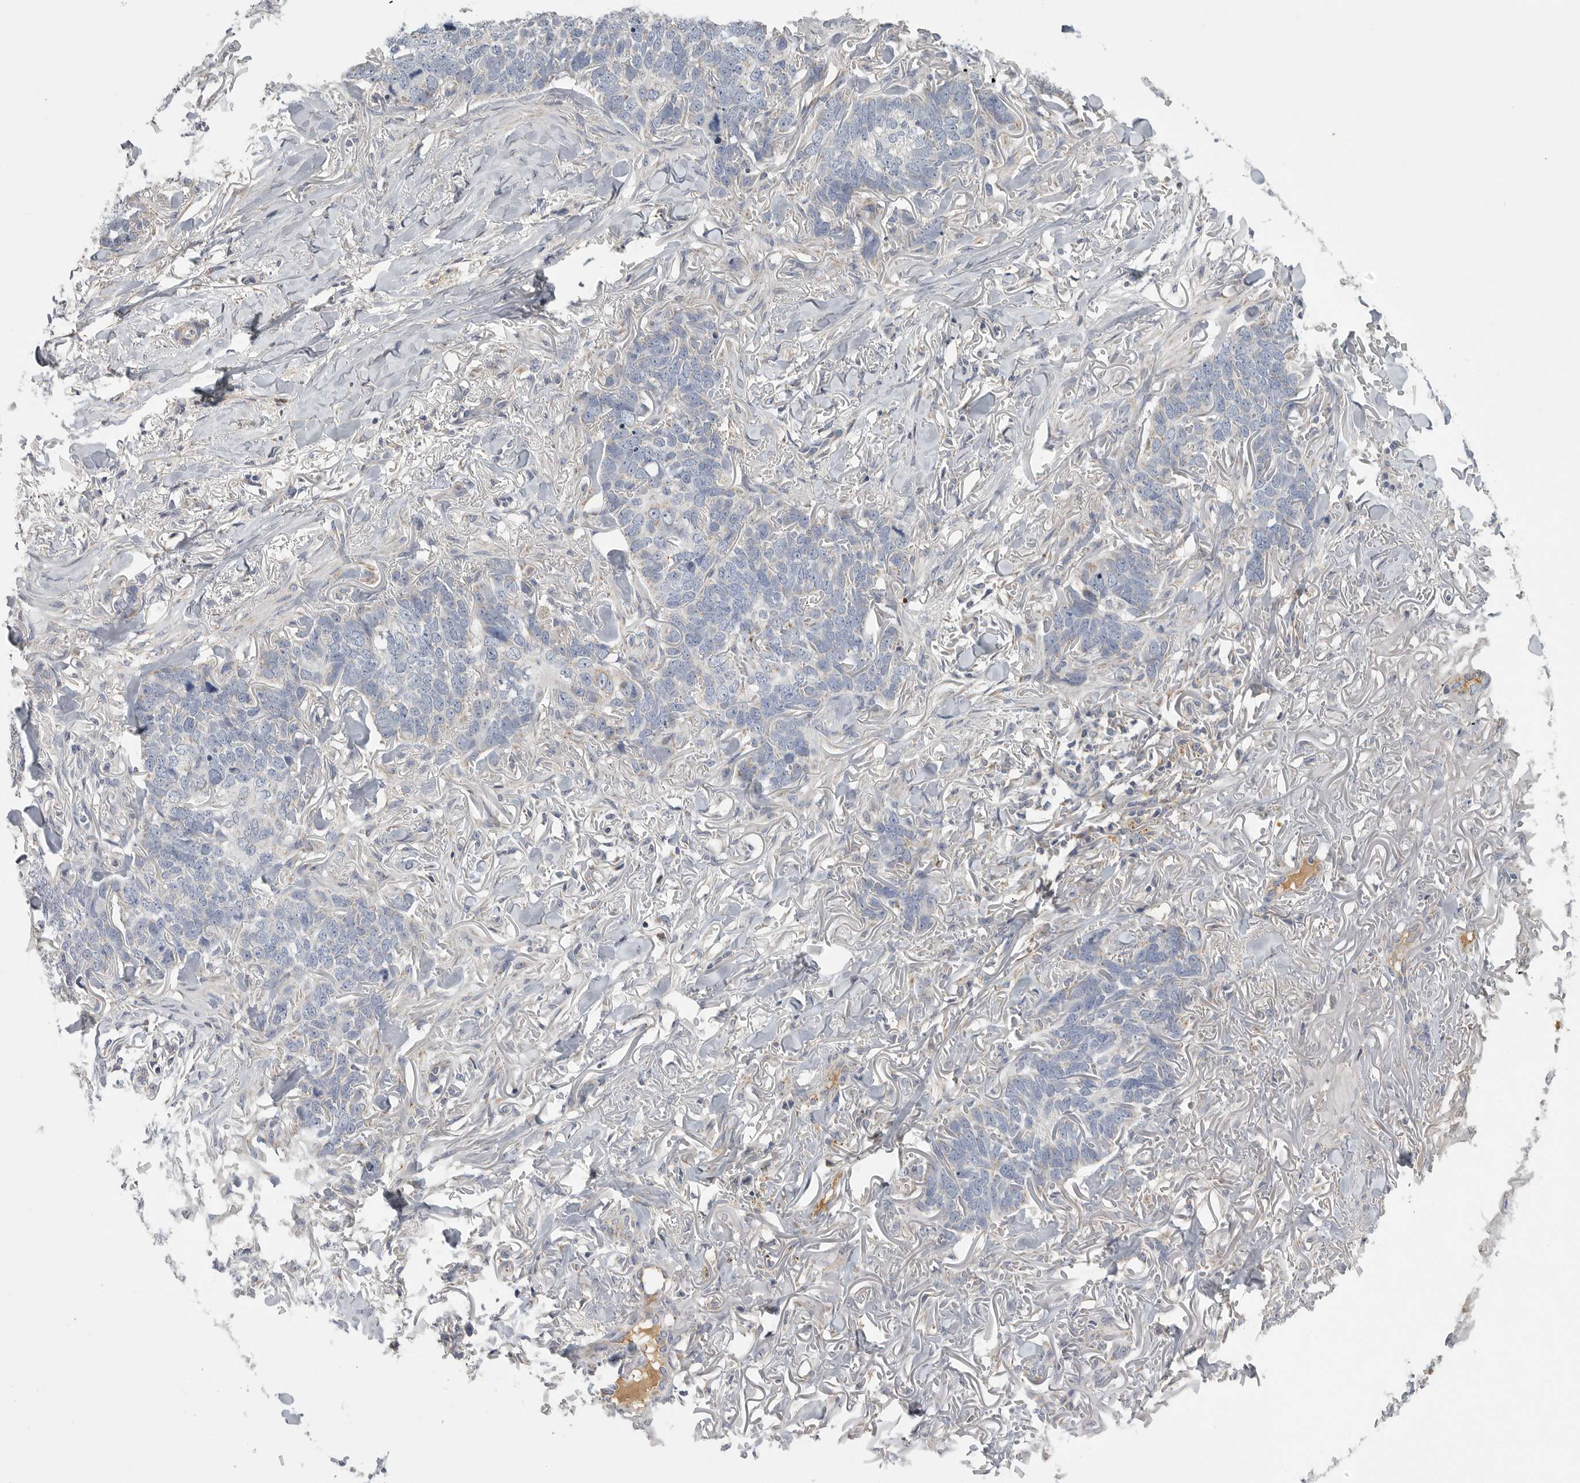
{"staining": {"intensity": "weak", "quantity": "<25%", "location": "cytoplasmic/membranous"}, "tissue": "skin cancer", "cell_type": "Tumor cells", "image_type": "cancer", "snomed": [{"axis": "morphology", "description": "Normal tissue, NOS"}, {"axis": "morphology", "description": "Basal cell carcinoma"}, {"axis": "topography", "description": "Skin"}], "caption": "This is an IHC micrograph of human skin cancer. There is no expression in tumor cells.", "gene": "SDC3", "patient": {"sex": "male", "age": 77}}